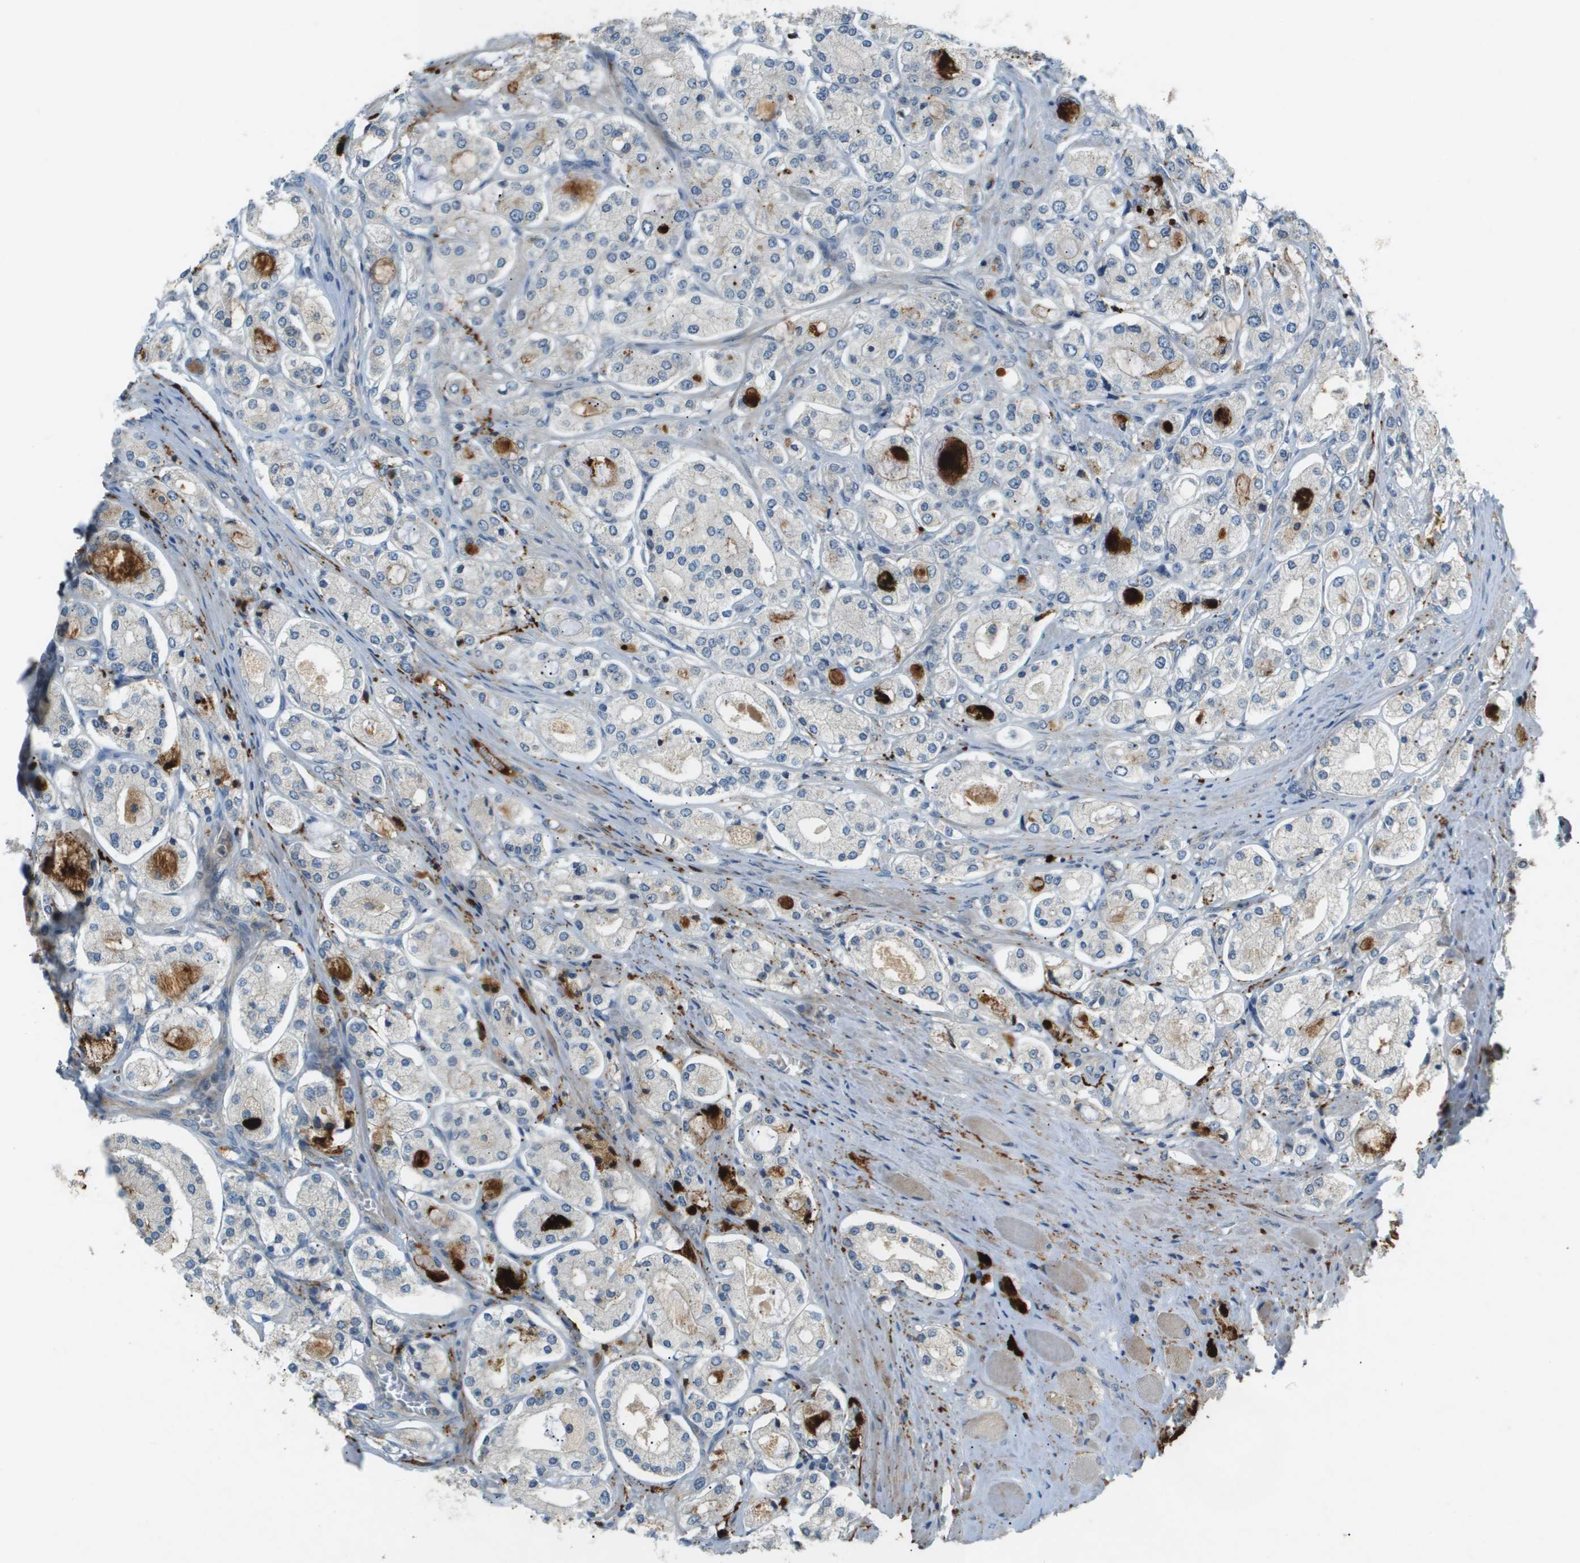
{"staining": {"intensity": "weak", "quantity": "<25%", "location": "cytoplasmic/membranous"}, "tissue": "prostate cancer", "cell_type": "Tumor cells", "image_type": "cancer", "snomed": [{"axis": "morphology", "description": "Adenocarcinoma, High grade"}, {"axis": "topography", "description": "Prostate"}], "caption": "The micrograph demonstrates no staining of tumor cells in prostate adenocarcinoma (high-grade).", "gene": "VTN", "patient": {"sex": "male", "age": 65}}